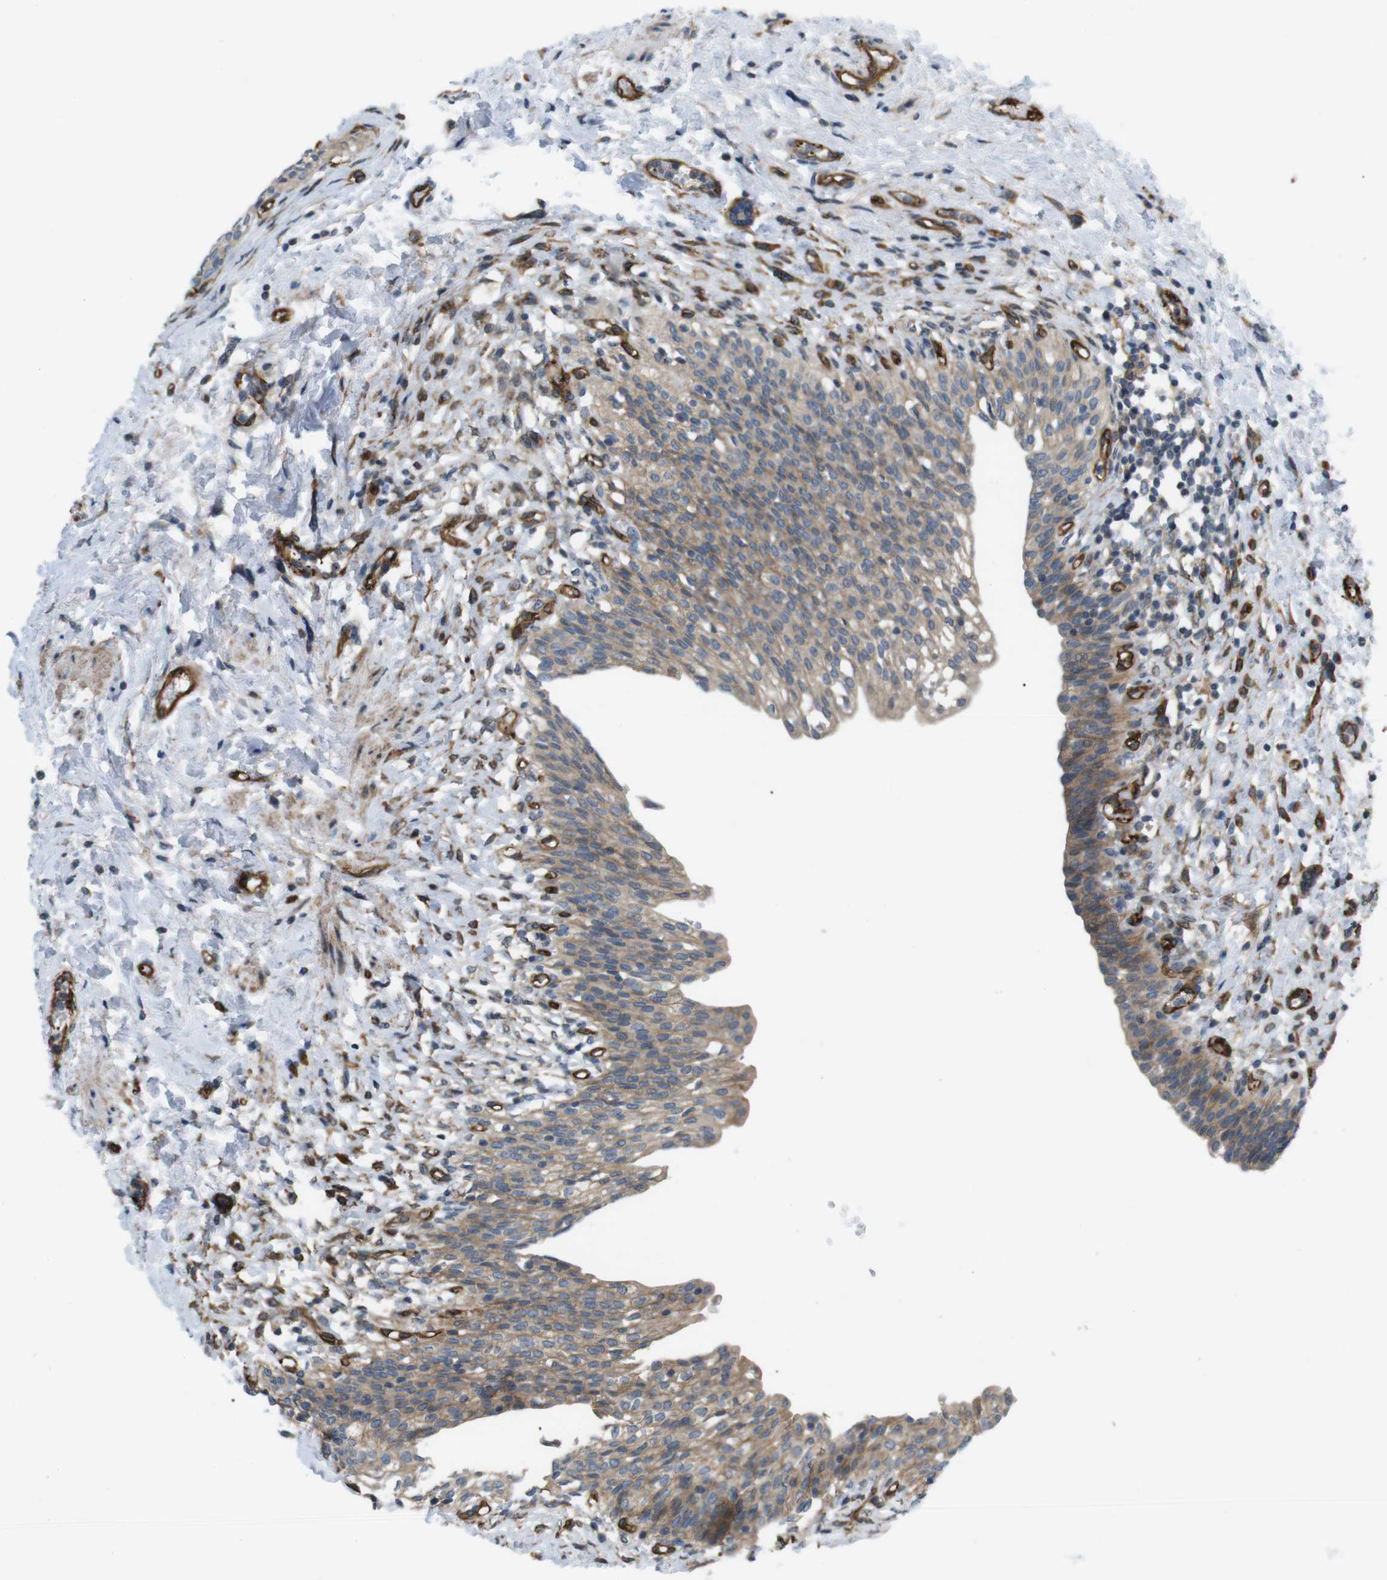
{"staining": {"intensity": "weak", "quantity": ">75%", "location": "cytoplasmic/membranous"}, "tissue": "urinary bladder", "cell_type": "Urothelial cells", "image_type": "normal", "snomed": [{"axis": "morphology", "description": "Normal tissue, NOS"}, {"axis": "topography", "description": "Urinary bladder"}], "caption": "Immunohistochemical staining of unremarkable human urinary bladder displays >75% levels of weak cytoplasmic/membranous protein expression in about >75% of urothelial cells. The protein is stained brown, and the nuclei are stained in blue (DAB IHC with brightfield microscopy, high magnification).", "gene": "BVES", "patient": {"sex": "male", "age": 55}}